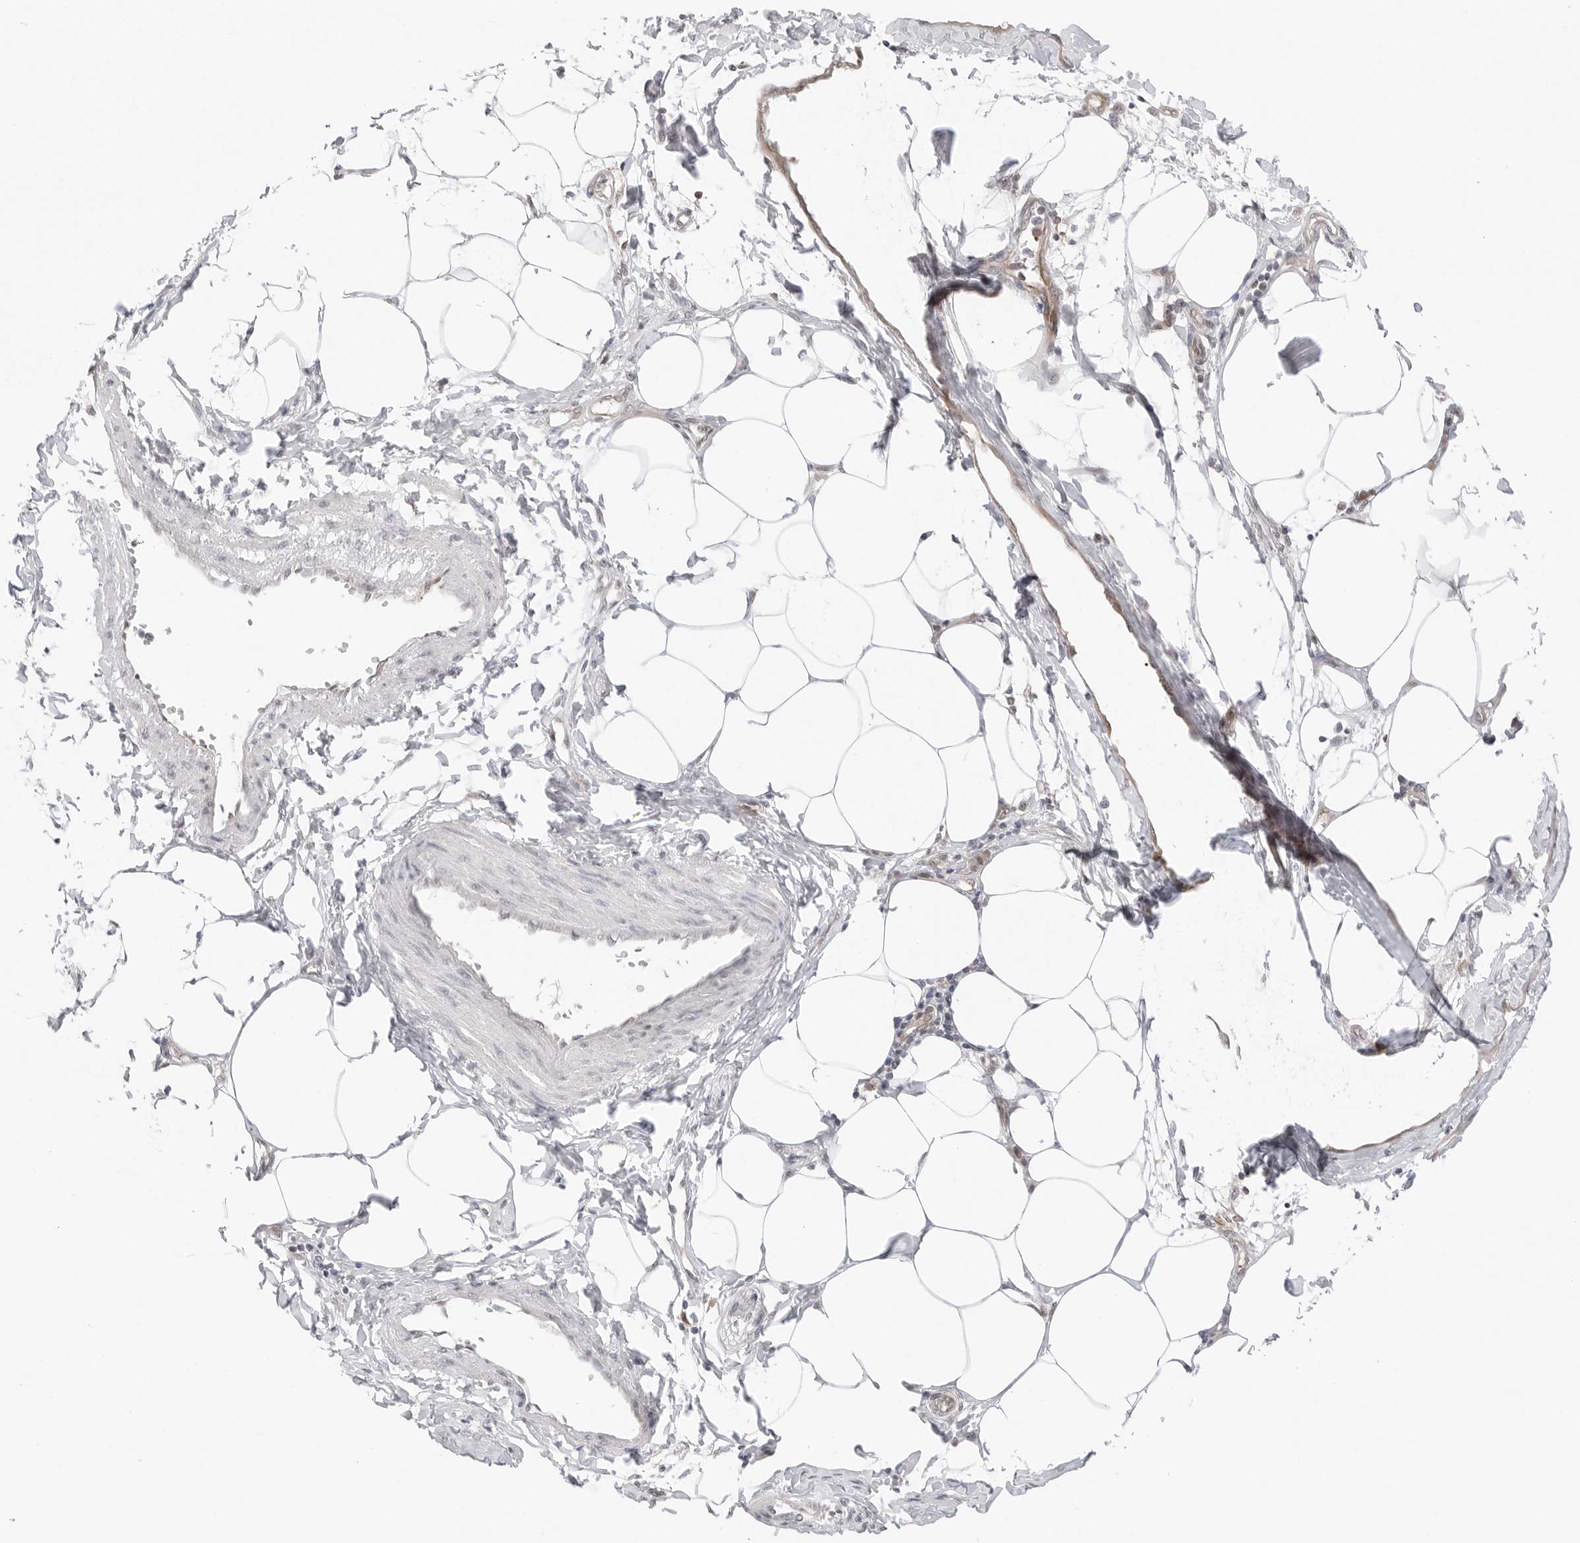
{"staining": {"intensity": "negative", "quantity": "none", "location": "none"}, "tissue": "smooth muscle", "cell_type": "Smooth muscle cells", "image_type": "normal", "snomed": [{"axis": "morphology", "description": "Normal tissue, NOS"}, {"axis": "morphology", "description": "Adenocarcinoma, NOS"}, {"axis": "topography", "description": "Smooth muscle"}, {"axis": "topography", "description": "Colon"}], "caption": "An immunohistochemistry (IHC) micrograph of benign smooth muscle is shown. There is no staining in smooth muscle cells of smooth muscle. (IHC, brightfield microscopy, high magnification).", "gene": "NUDC", "patient": {"sex": "male", "age": 14}}